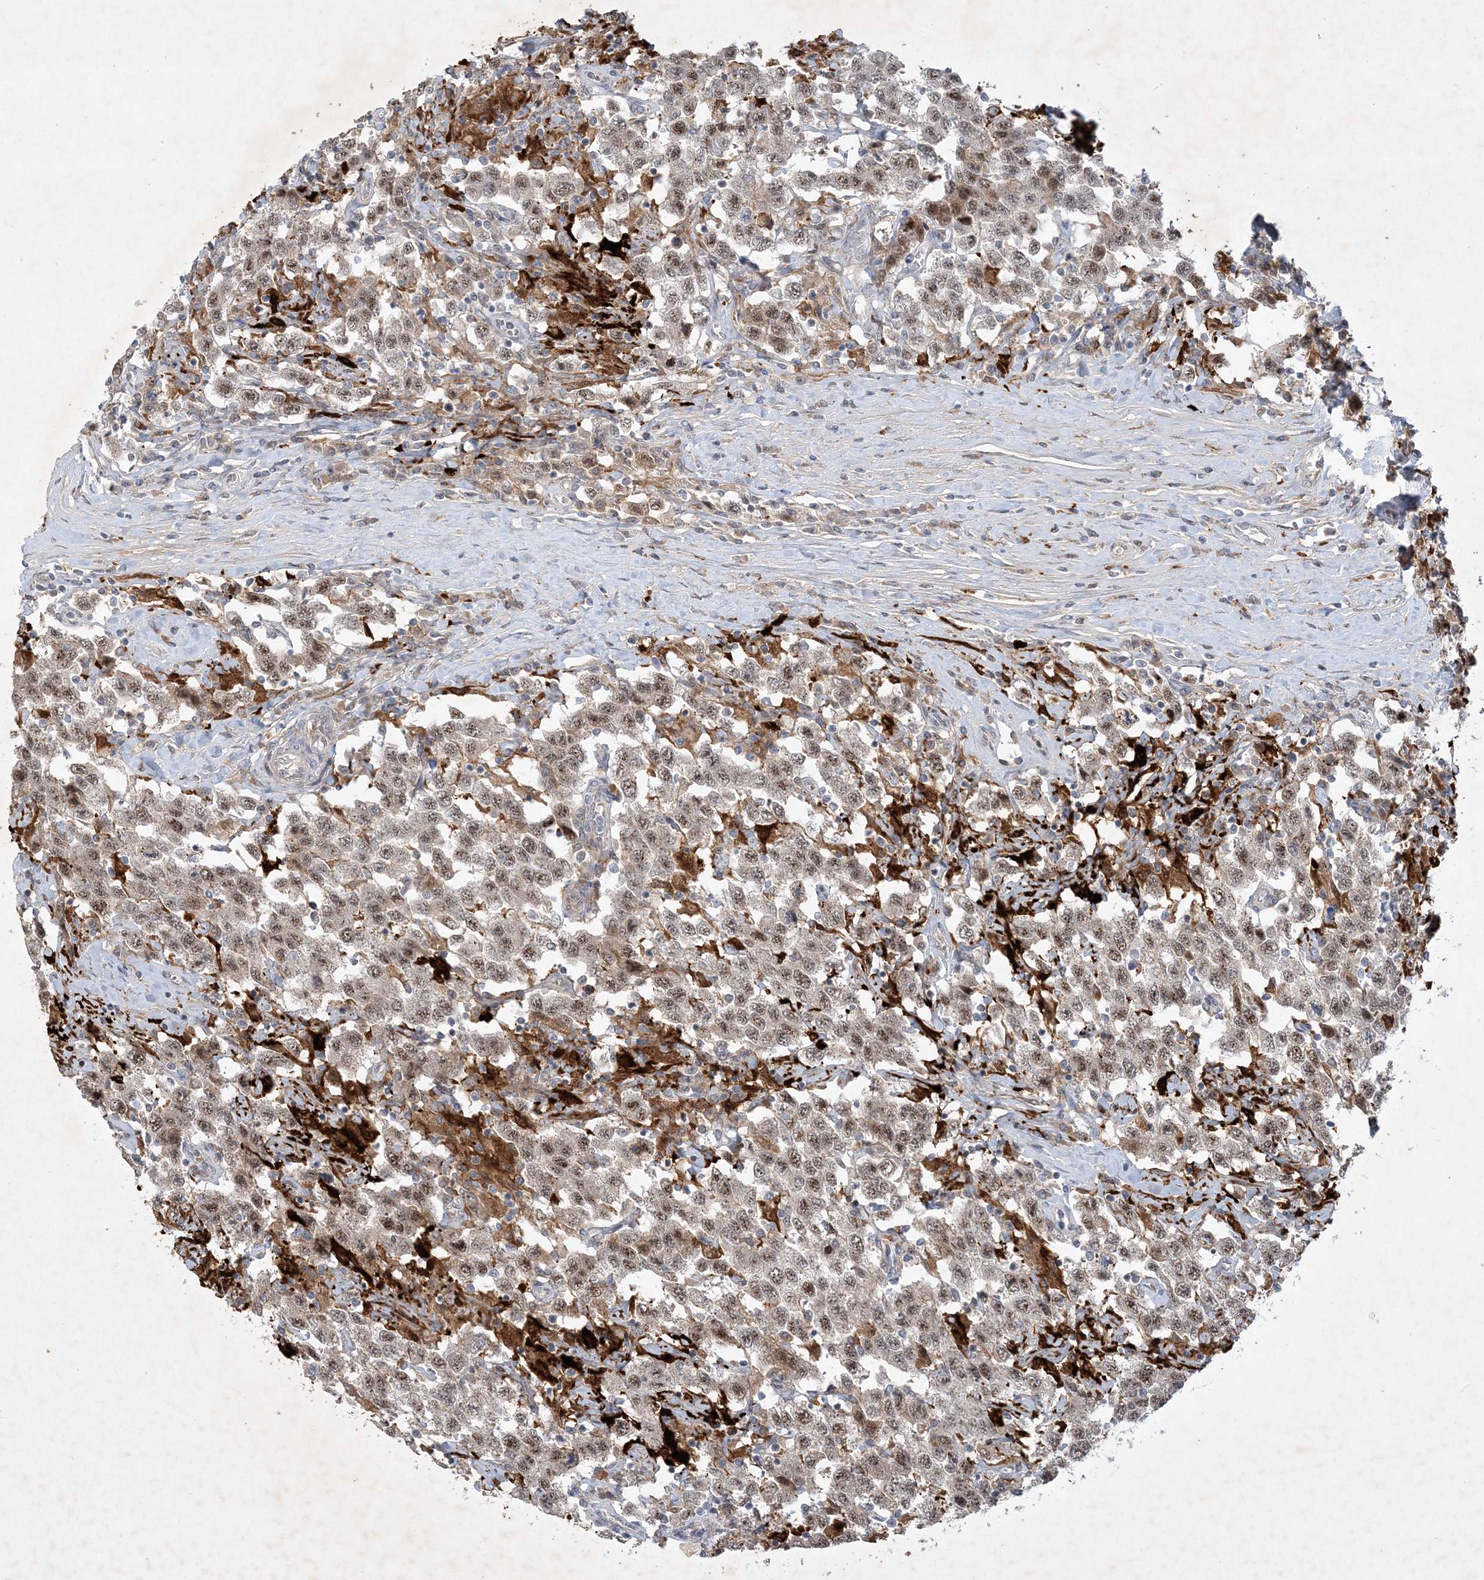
{"staining": {"intensity": "moderate", "quantity": ">75%", "location": "nuclear"}, "tissue": "testis cancer", "cell_type": "Tumor cells", "image_type": "cancer", "snomed": [{"axis": "morphology", "description": "Seminoma, NOS"}, {"axis": "topography", "description": "Testis"}], "caption": "The immunohistochemical stain highlights moderate nuclear positivity in tumor cells of testis seminoma tissue.", "gene": "THG1L", "patient": {"sex": "male", "age": 41}}